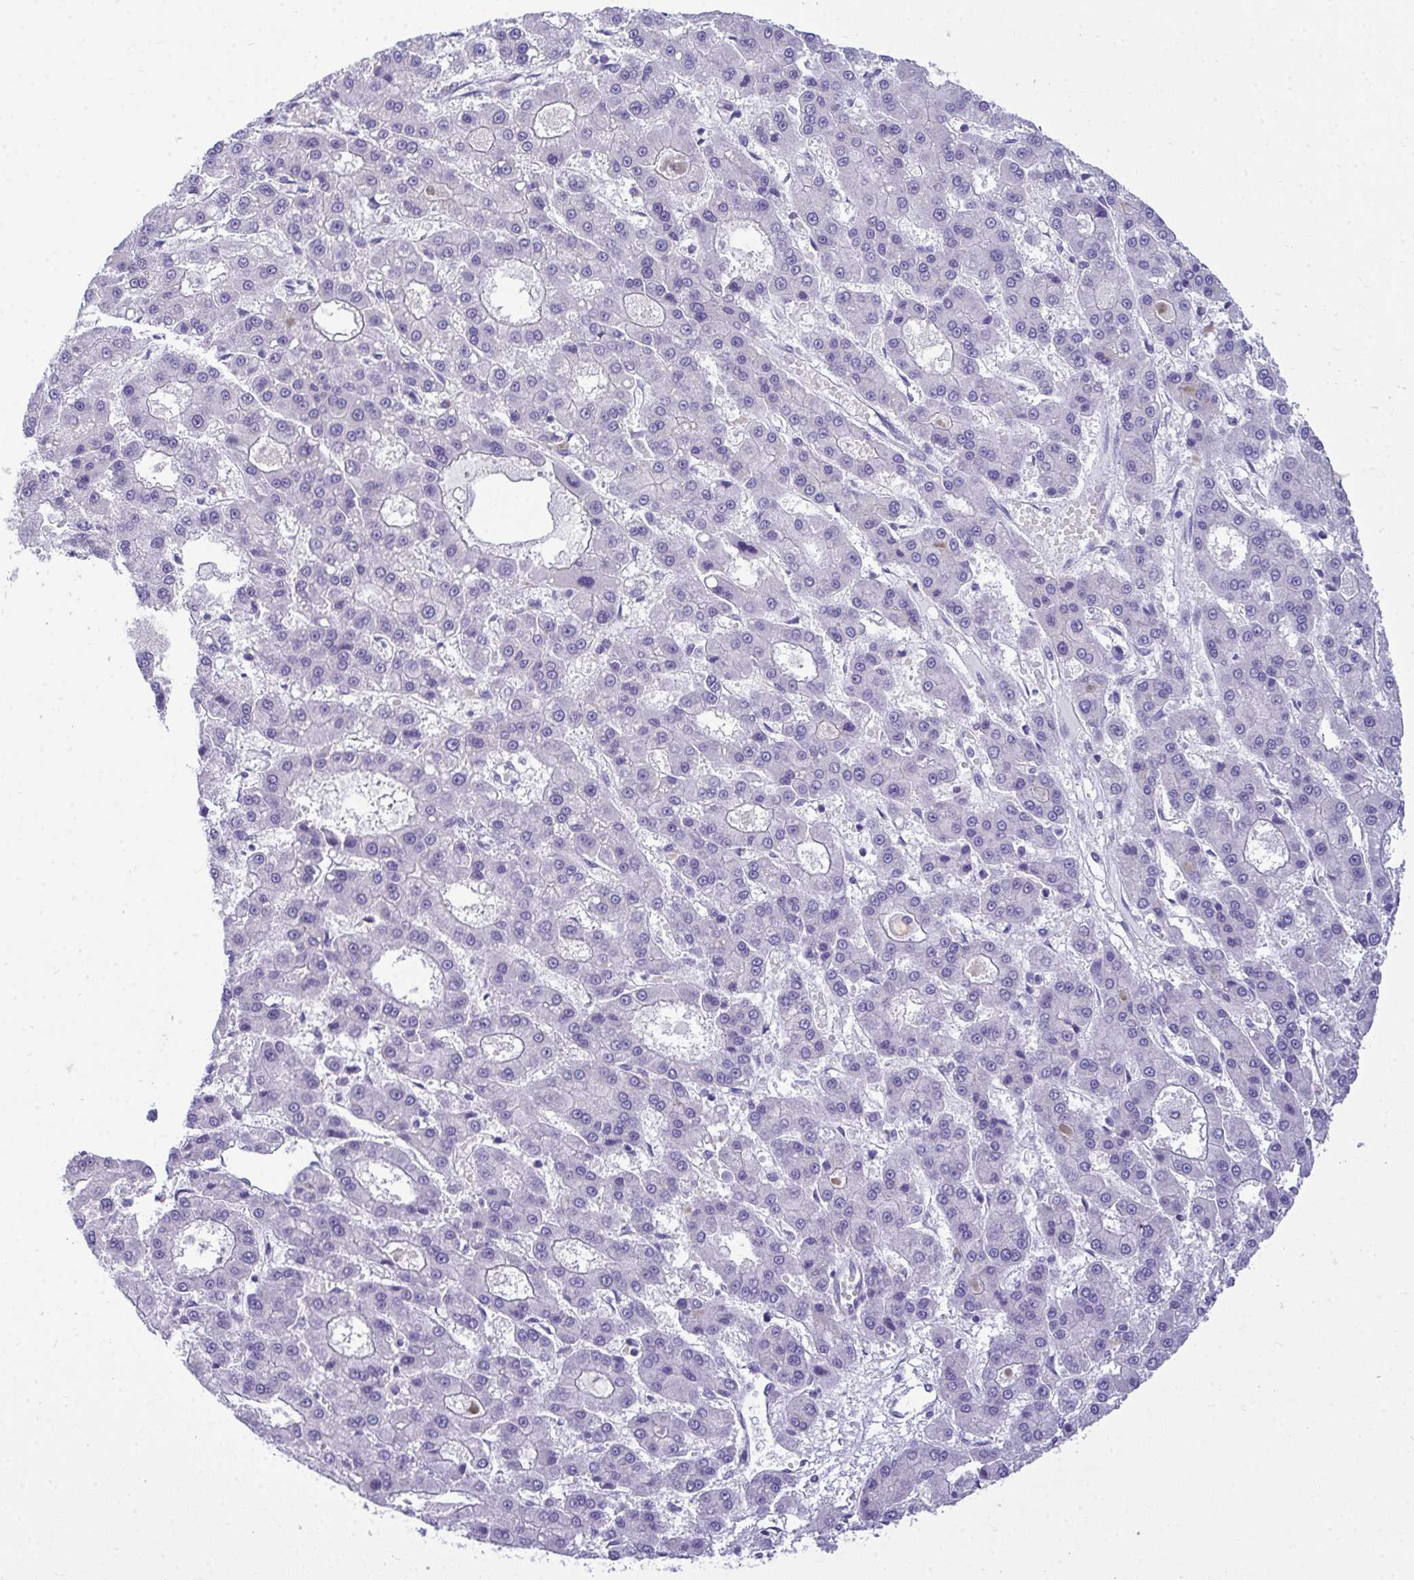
{"staining": {"intensity": "negative", "quantity": "none", "location": "none"}, "tissue": "liver cancer", "cell_type": "Tumor cells", "image_type": "cancer", "snomed": [{"axis": "morphology", "description": "Carcinoma, Hepatocellular, NOS"}, {"axis": "topography", "description": "Liver"}], "caption": "A photomicrograph of human liver hepatocellular carcinoma is negative for staining in tumor cells.", "gene": "TEAD4", "patient": {"sex": "male", "age": 70}}